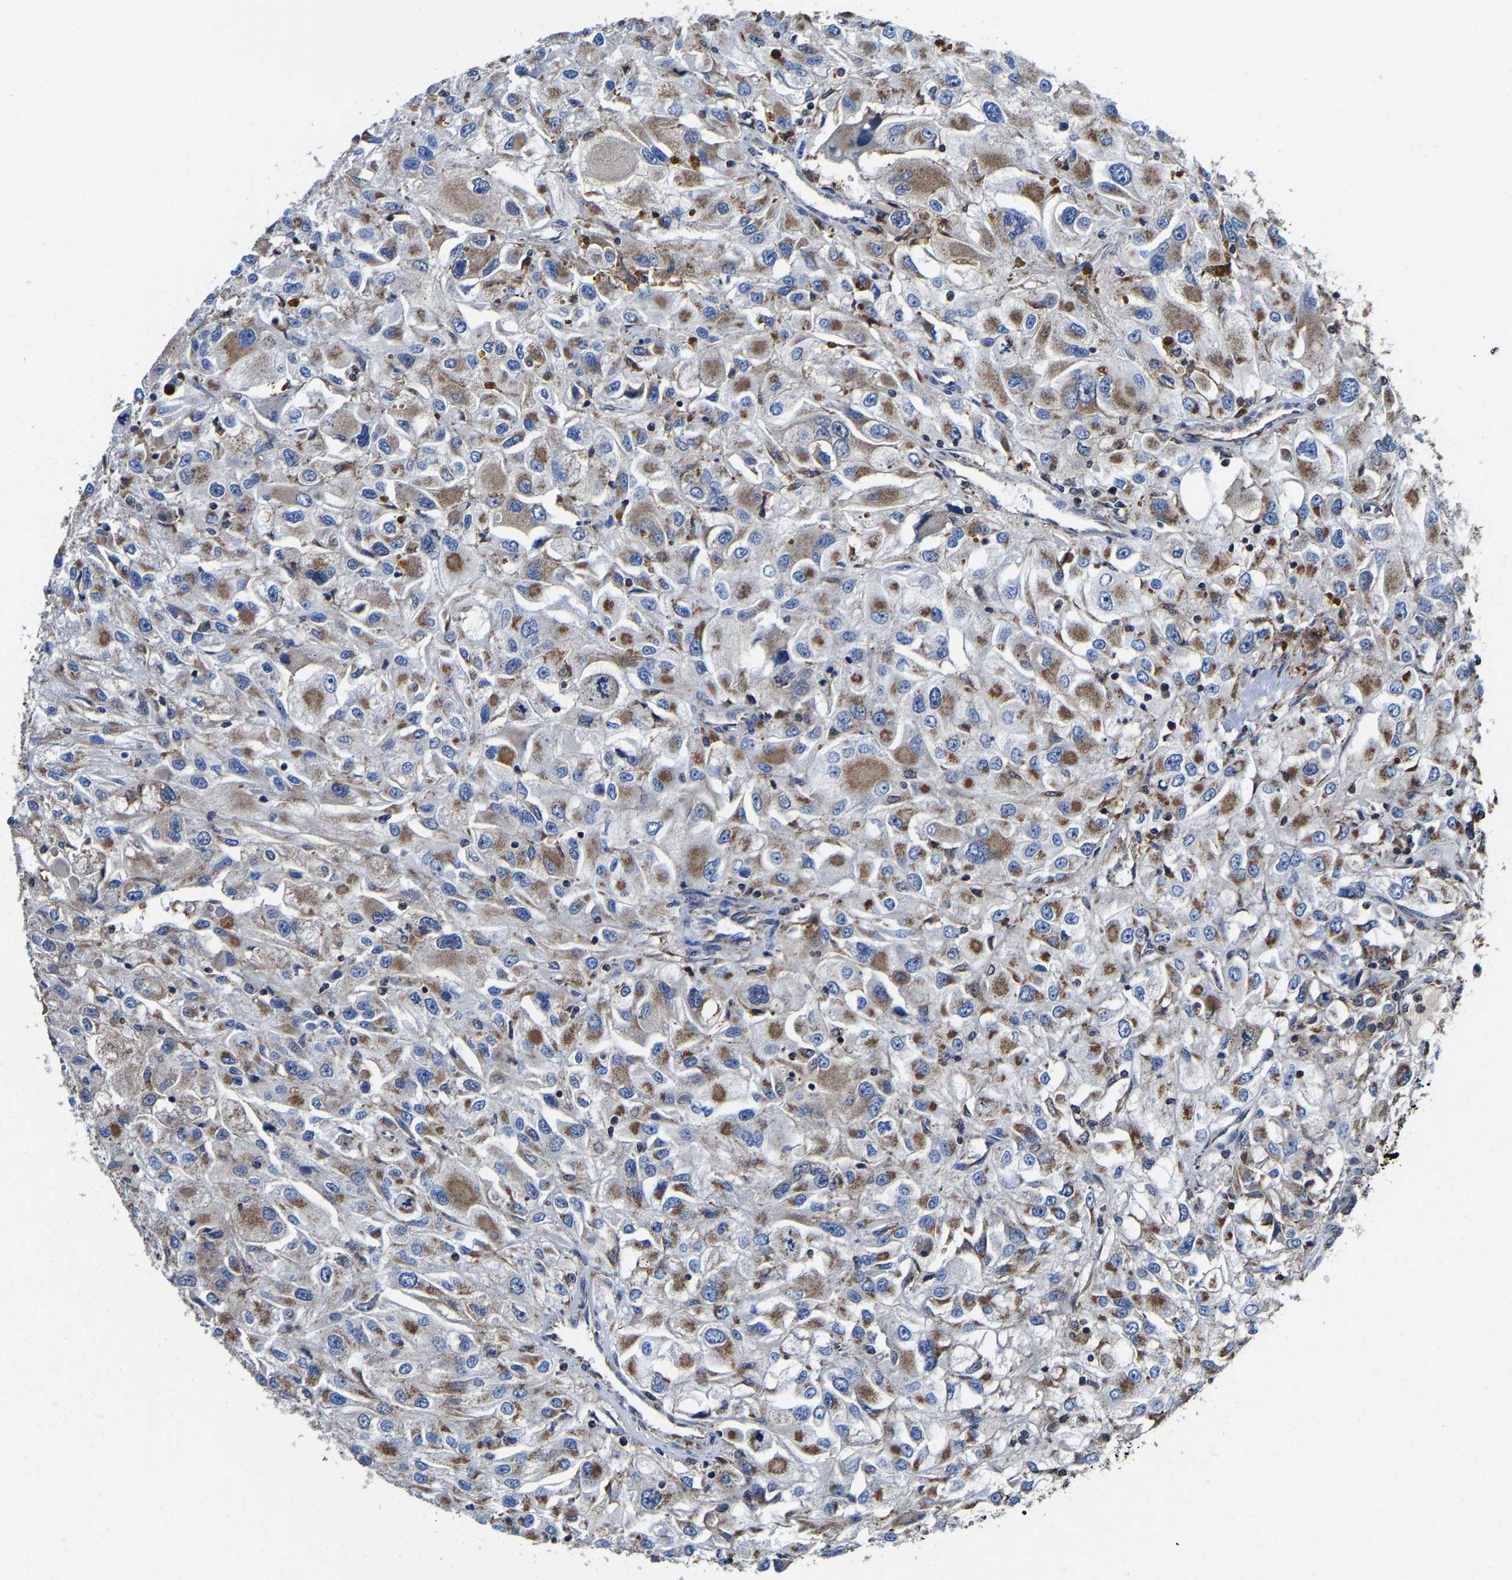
{"staining": {"intensity": "moderate", "quantity": ">75%", "location": "cytoplasmic/membranous"}, "tissue": "renal cancer", "cell_type": "Tumor cells", "image_type": "cancer", "snomed": [{"axis": "morphology", "description": "Adenocarcinoma, NOS"}, {"axis": "topography", "description": "Kidney"}], "caption": "Moderate cytoplasmic/membranous protein positivity is identified in approximately >75% of tumor cells in adenocarcinoma (renal).", "gene": "ZCCHC7", "patient": {"sex": "female", "age": 52}}